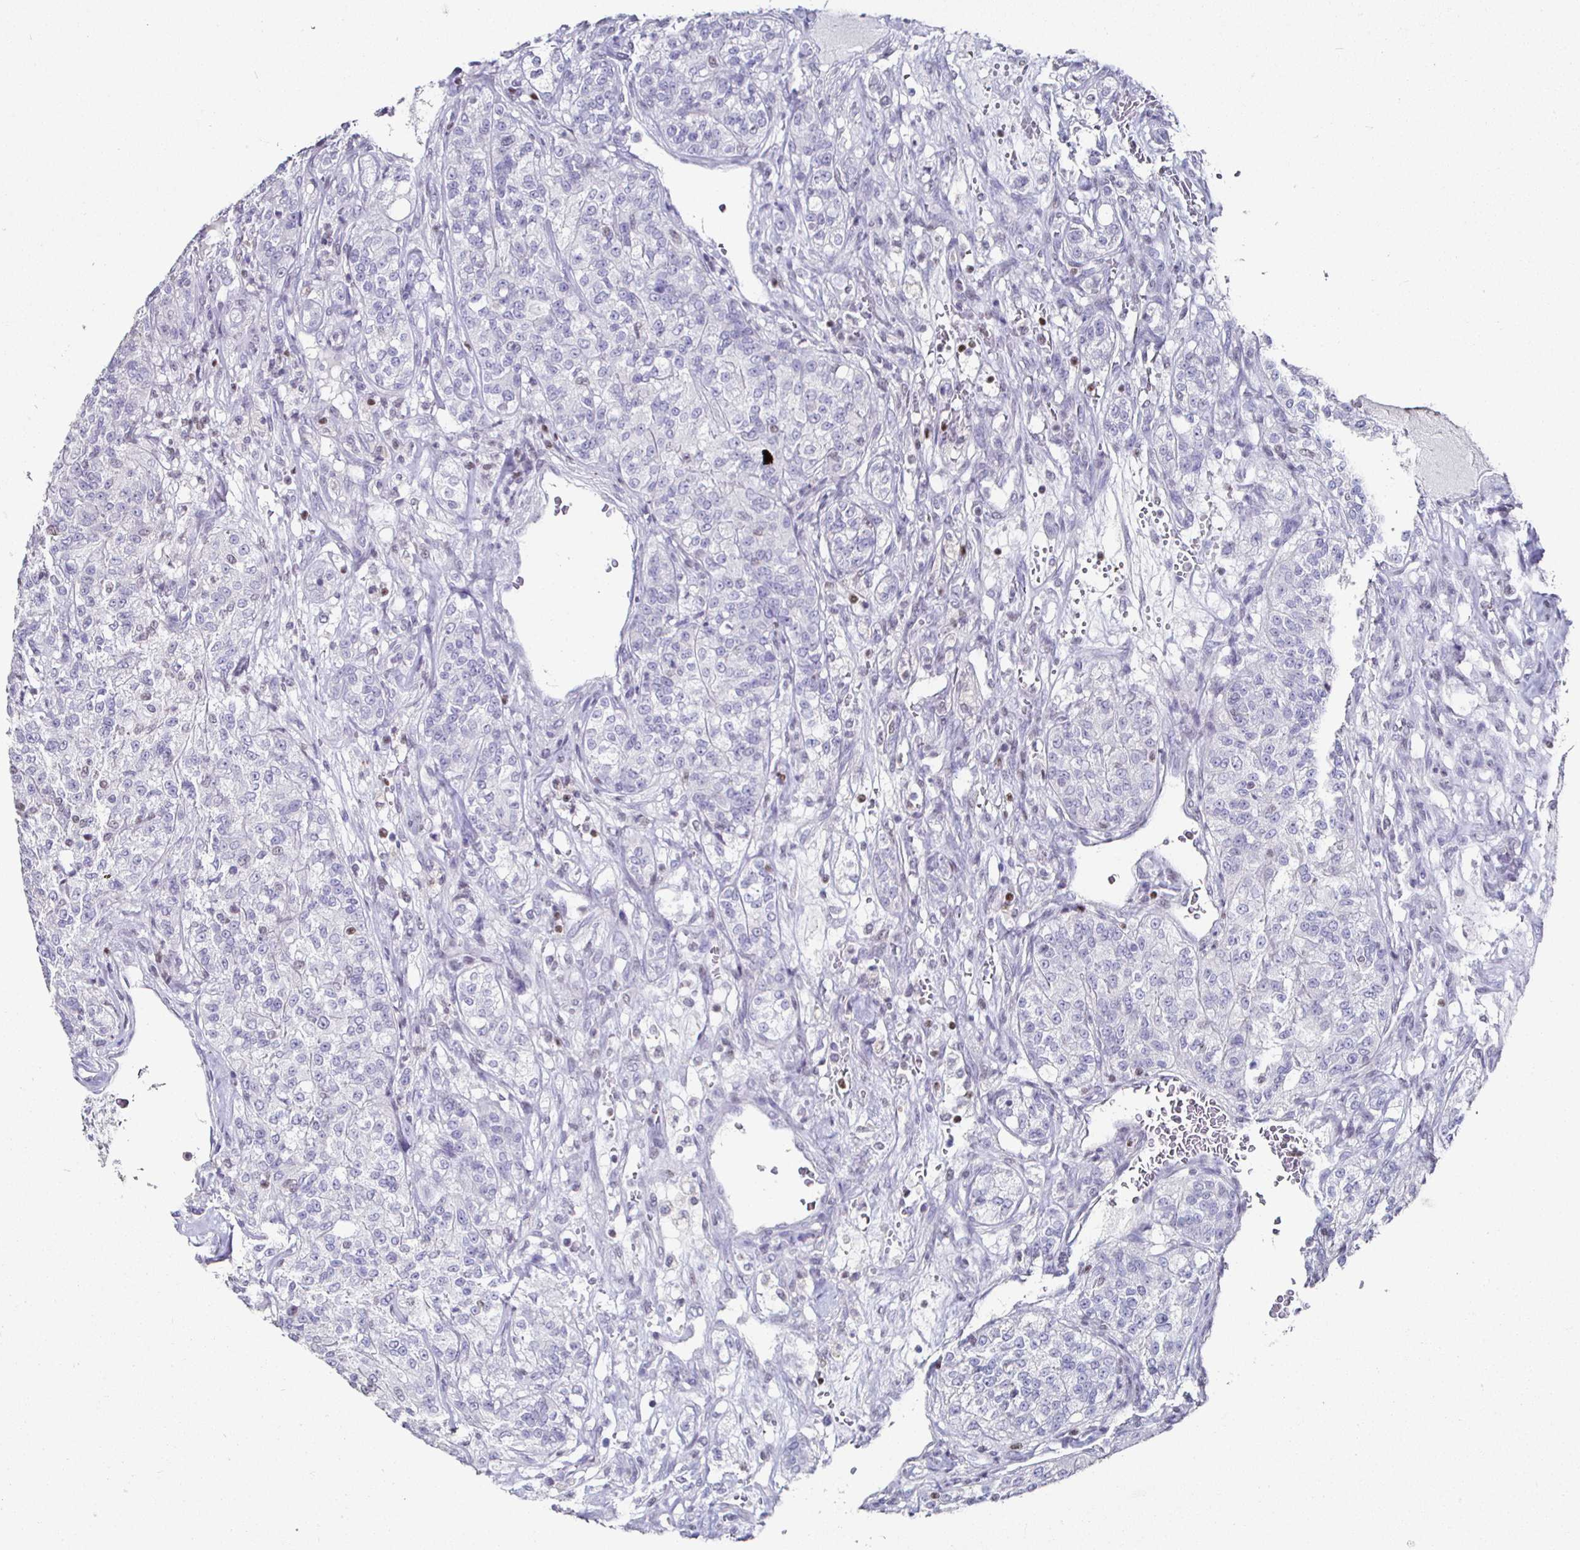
{"staining": {"intensity": "negative", "quantity": "none", "location": "none"}, "tissue": "renal cancer", "cell_type": "Tumor cells", "image_type": "cancer", "snomed": [{"axis": "morphology", "description": "Adenocarcinoma, NOS"}, {"axis": "topography", "description": "Kidney"}], "caption": "IHC image of neoplastic tissue: adenocarcinoma (renal) stained with DAB displays no significant protein positivity in tumor cells.", "gene": "RUNX2", "patient": {"sex": "female", "age": 63}}